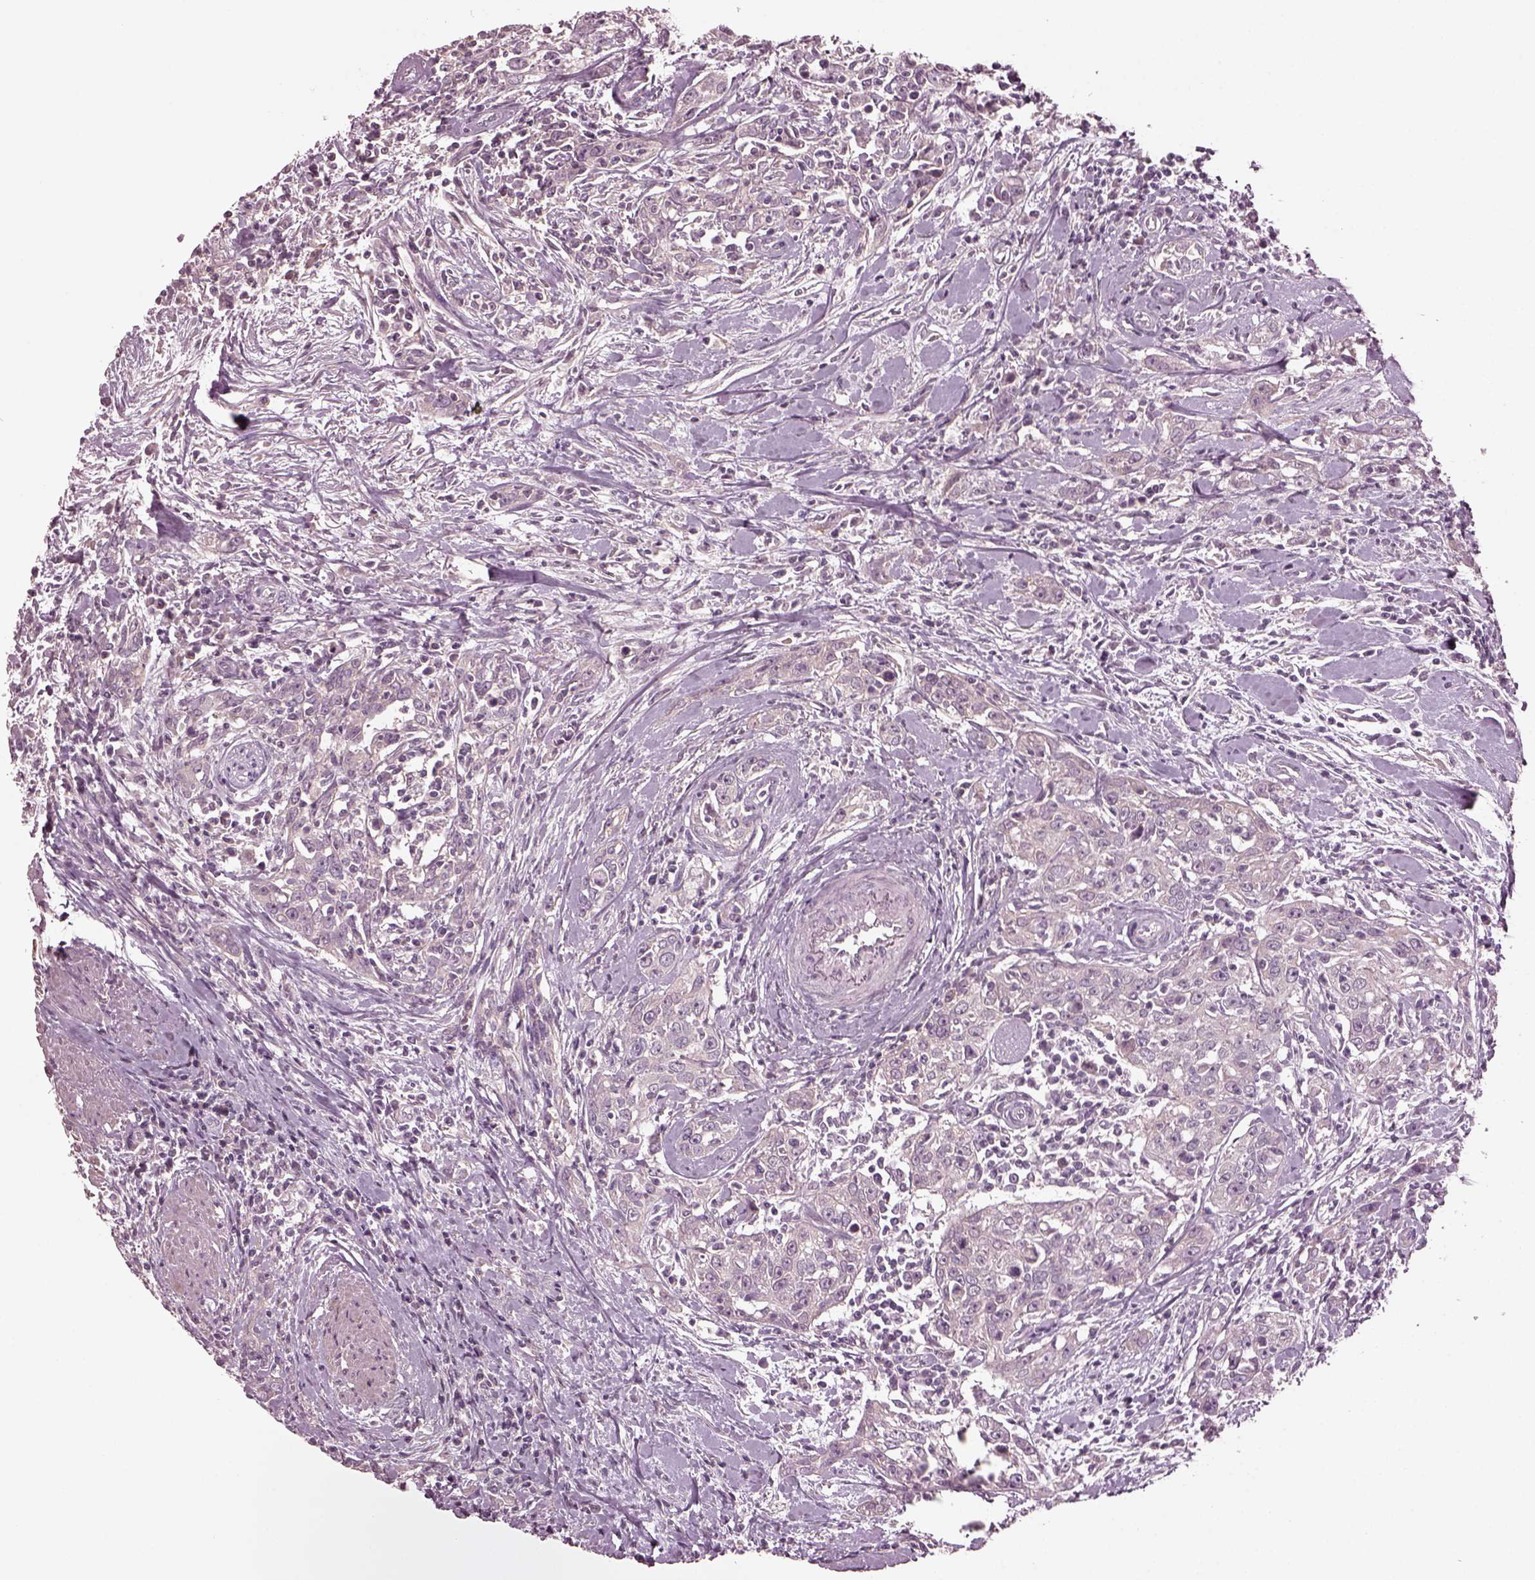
{"staining": {"intensity": "negative", "quantity": "none", "location": "none"}, "tissue": "urothelial cancer", "cell_type": "Tumor cells", "image_type": "cancer", "snomed": [{"axis": "morphology", "description": "Urothelial carcinoma, High grade"}, {"axis": "topography", "description": "Urinary bladder"}], "caption": "High magnification brightfield microscopy of urothelial carcinoma (high-grade) stained with DAB (3,3'-diaminobenzidine) (brown) and counterstained with hematoxylin (blue): tumor cells show no significant expression.", "gene": "PORCN", "patient": {"sex": "male", "age": 83}}